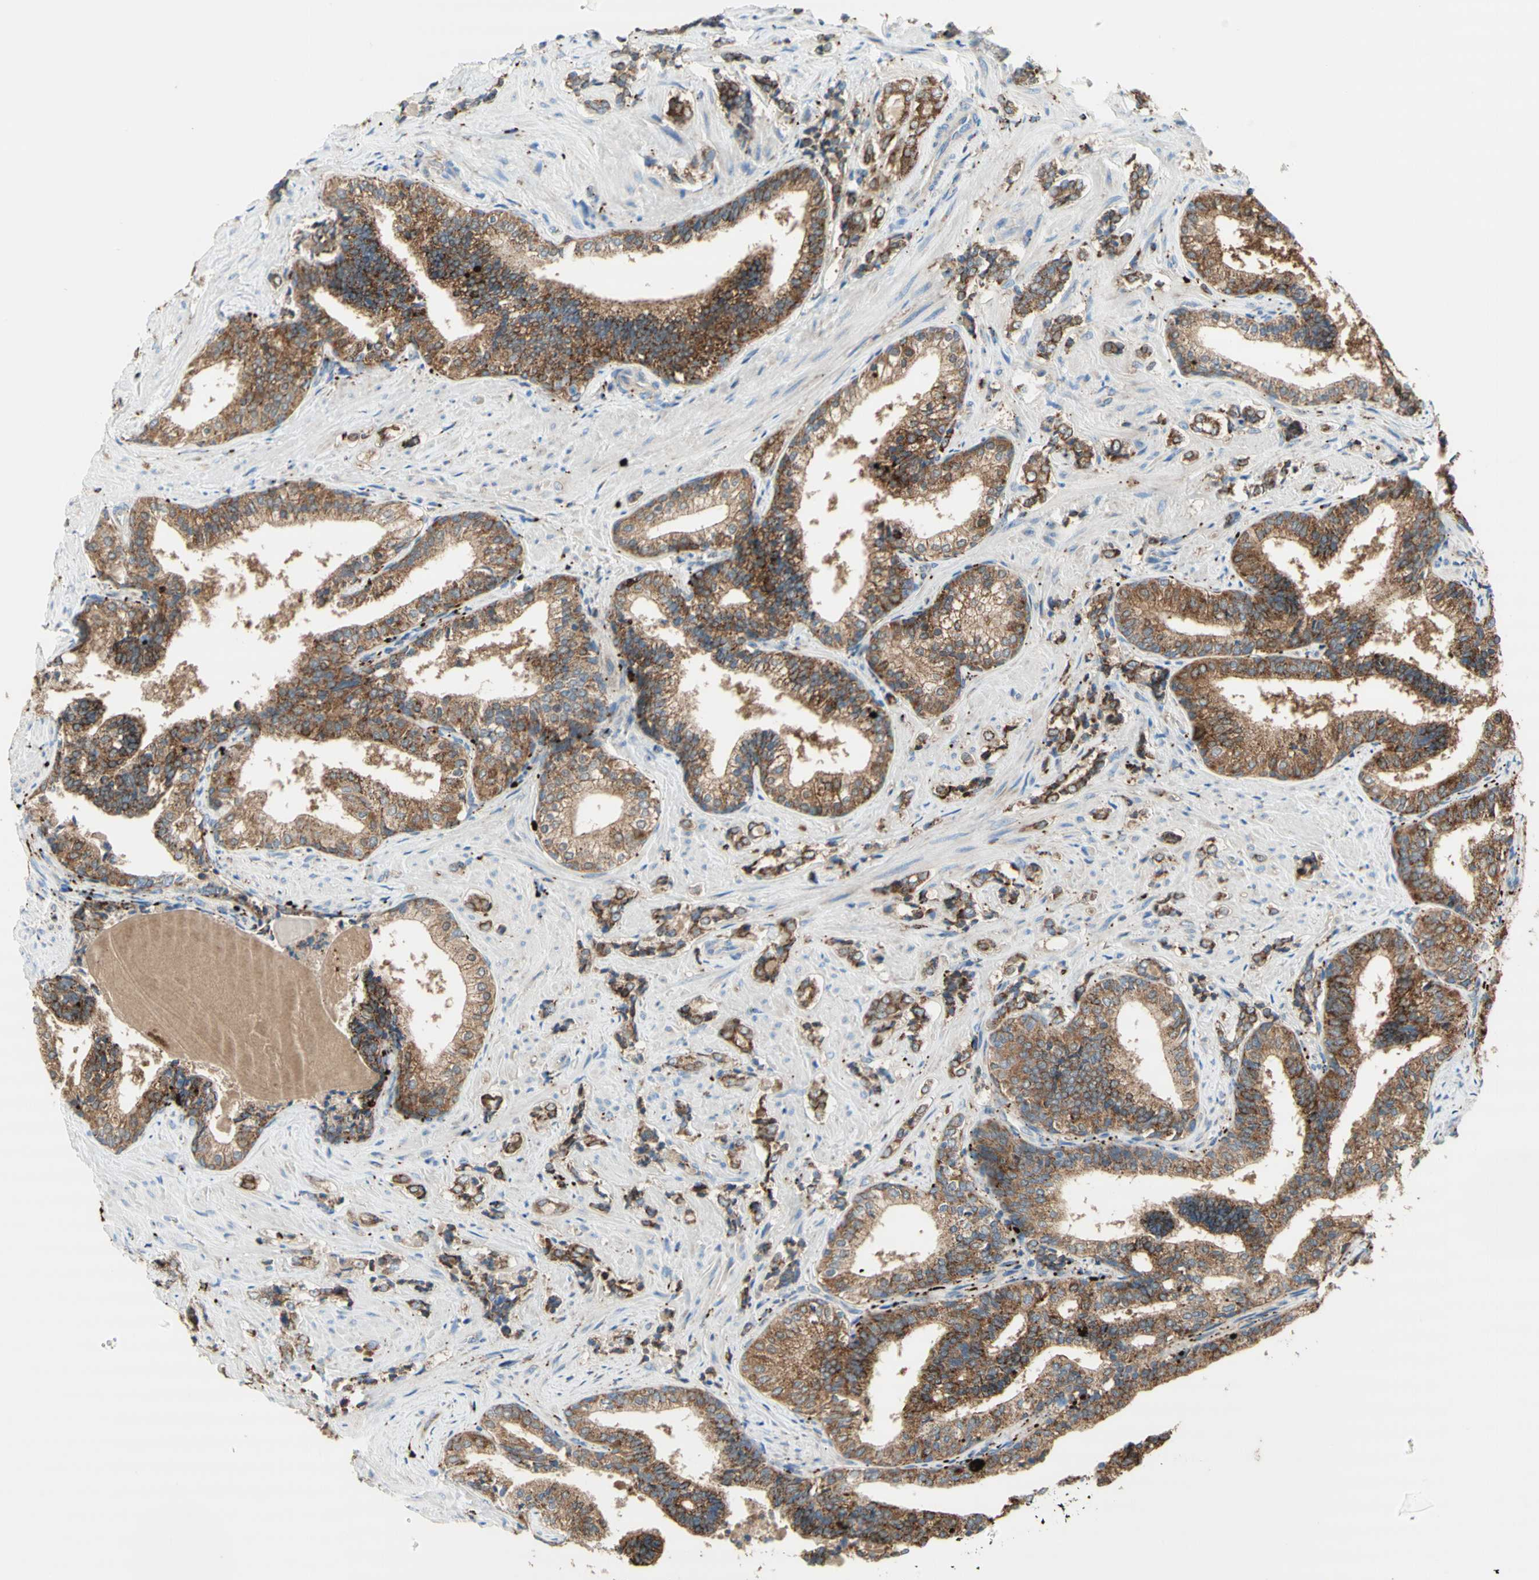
{"staining": {"intensity": "moderate", "quantity": ">75%", "location": "cytoplasmic/membranous"}, "tissue": "prostate cancer", "cell_type": "Tumor cells", "image_type": "cancer", "snomed": [{"axis": "morphology", "description": "Adenocarcinoma, Low grade"}, {"axis": "topography", "description": "Prostate"}], "caption": "Low-grade adenocarcinoma (prostate) tissue demonstrates moderate cytoplasmic/membranous positivity in about >75% of tumor cells, visualized by immunohistochemistry.", "gene": "URB2", "patient": {"sex": "male", "age": 60}}